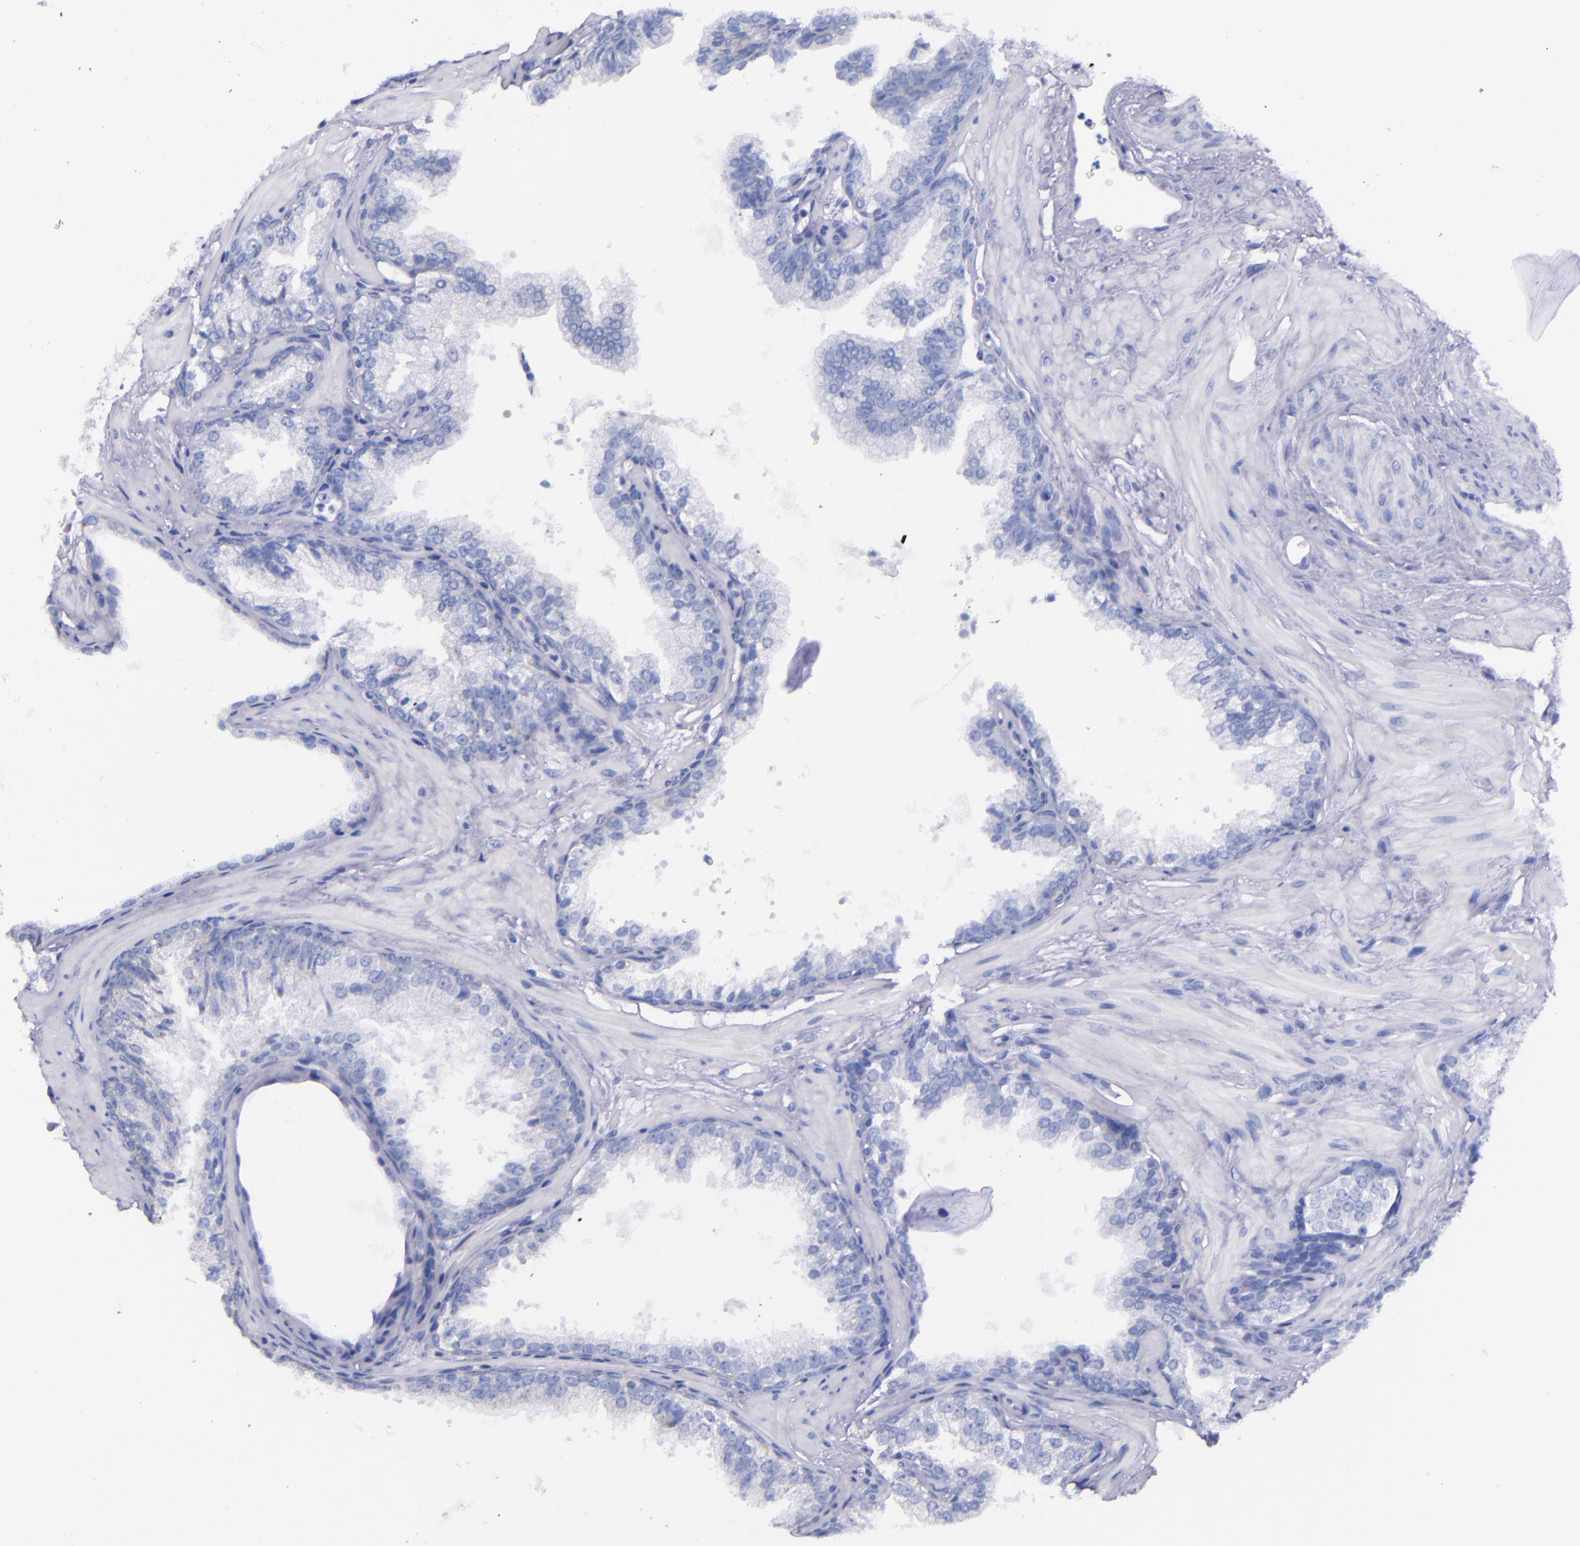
{"staining": {"intensity": "negative", "quantity": "none", "location": "none"}, "tissue": "prostate cancer", "cell_type": "Tumor cells", "image_type": "cancer", "snomed": [{"axis": "morphology", "description": "Adenocarcinoma, Low grade"}, {"axis": "topography", "description": "Prostate"}], "caption": "Immunohistochemistry of low-grade adenocarcinoma (prostate) reveals no positivity in tumor cells. (DAB (3,3'-diaminobenzidine) immunohistochemistry visualized using brightfield microscopy, high magnification).", "gene": "SHC1", "patient": {"sex": "male", "age": 69}}